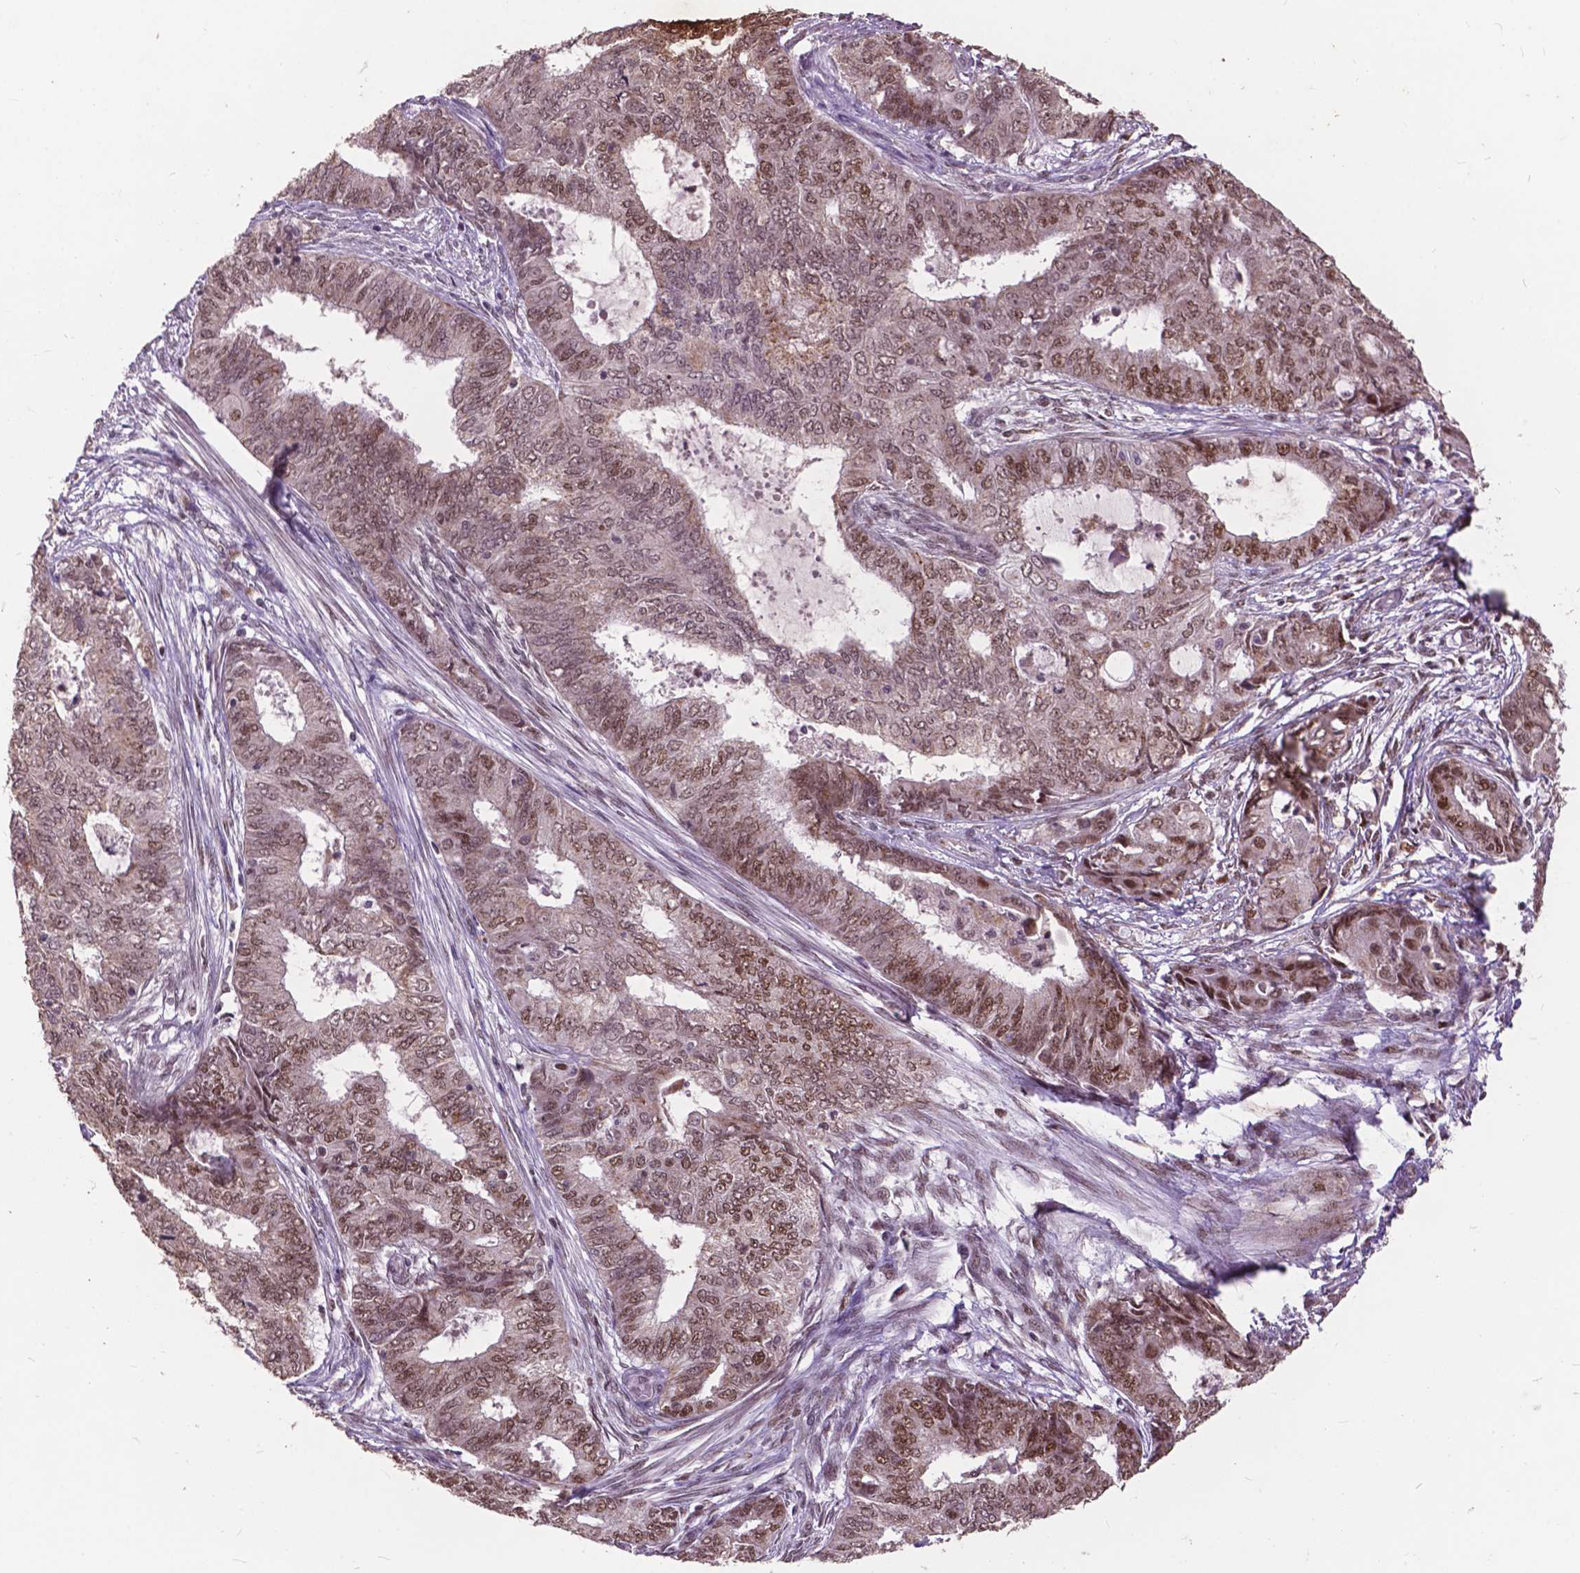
{"staining": {"intensity": "moderate", "quantity": "25%-75%", "location": "nuclear"}, "tissue": "endometrial cancer", "cell_type": "Tumor cells", "image_type": "cancer", "snomed": [{"axis": "morphology", "description": "Adenocarcinoma, NOS"}, {"axis": "topography", "description": "Endometrium"}], "caption": "Immunohistochemistry (IHC) of human endometrial cancer displays medium levels of moderate nuclear expression in approximately 25%-75% of tumor cells.", "gene": "MSH2", "patient": {"sex": "female", "age": 62}}